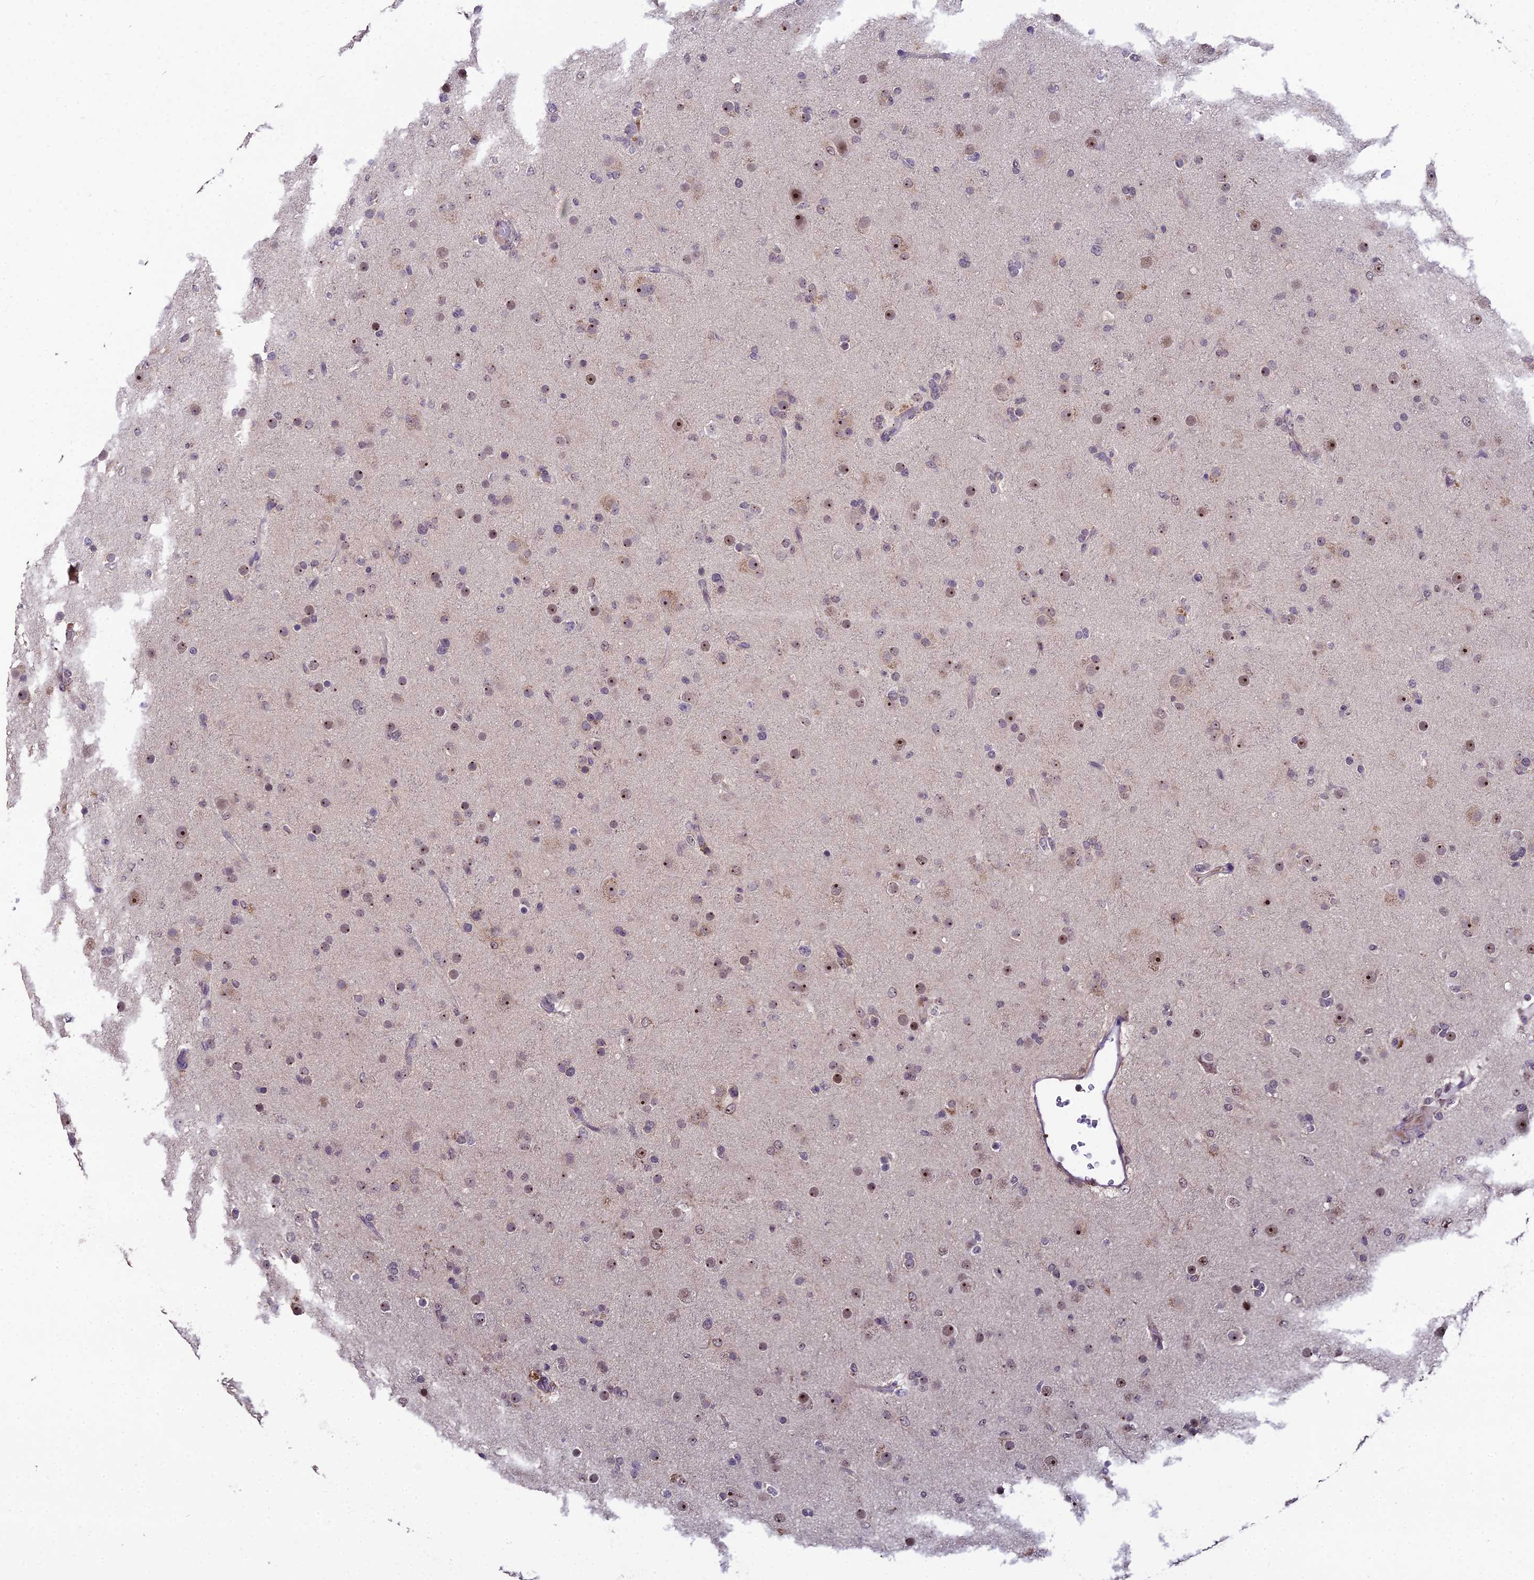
{"staining": {"intensity": "moderate", "quantity": "25%-75%", "location": "cytoplasmic/membranous,nuclear"}, "tissue": "glioma", "cell_type": "Tumor cells", "image_type": "cancer", "snomed": [{"axis": "morphology", "description": "Glioma, malignant, Low grade"}, {"axis": "topography", "description": "Brain"}], "caption": "Moderate cytoplasmic/membranous and nuclear positivity for a protein is seen in approximately 25%-75% of tumor cells of malignant low-grade glioma using immunohistochemistry (IHC).", "gene": "ZNF333", "patient": {"sex": "male", "age": 65}}